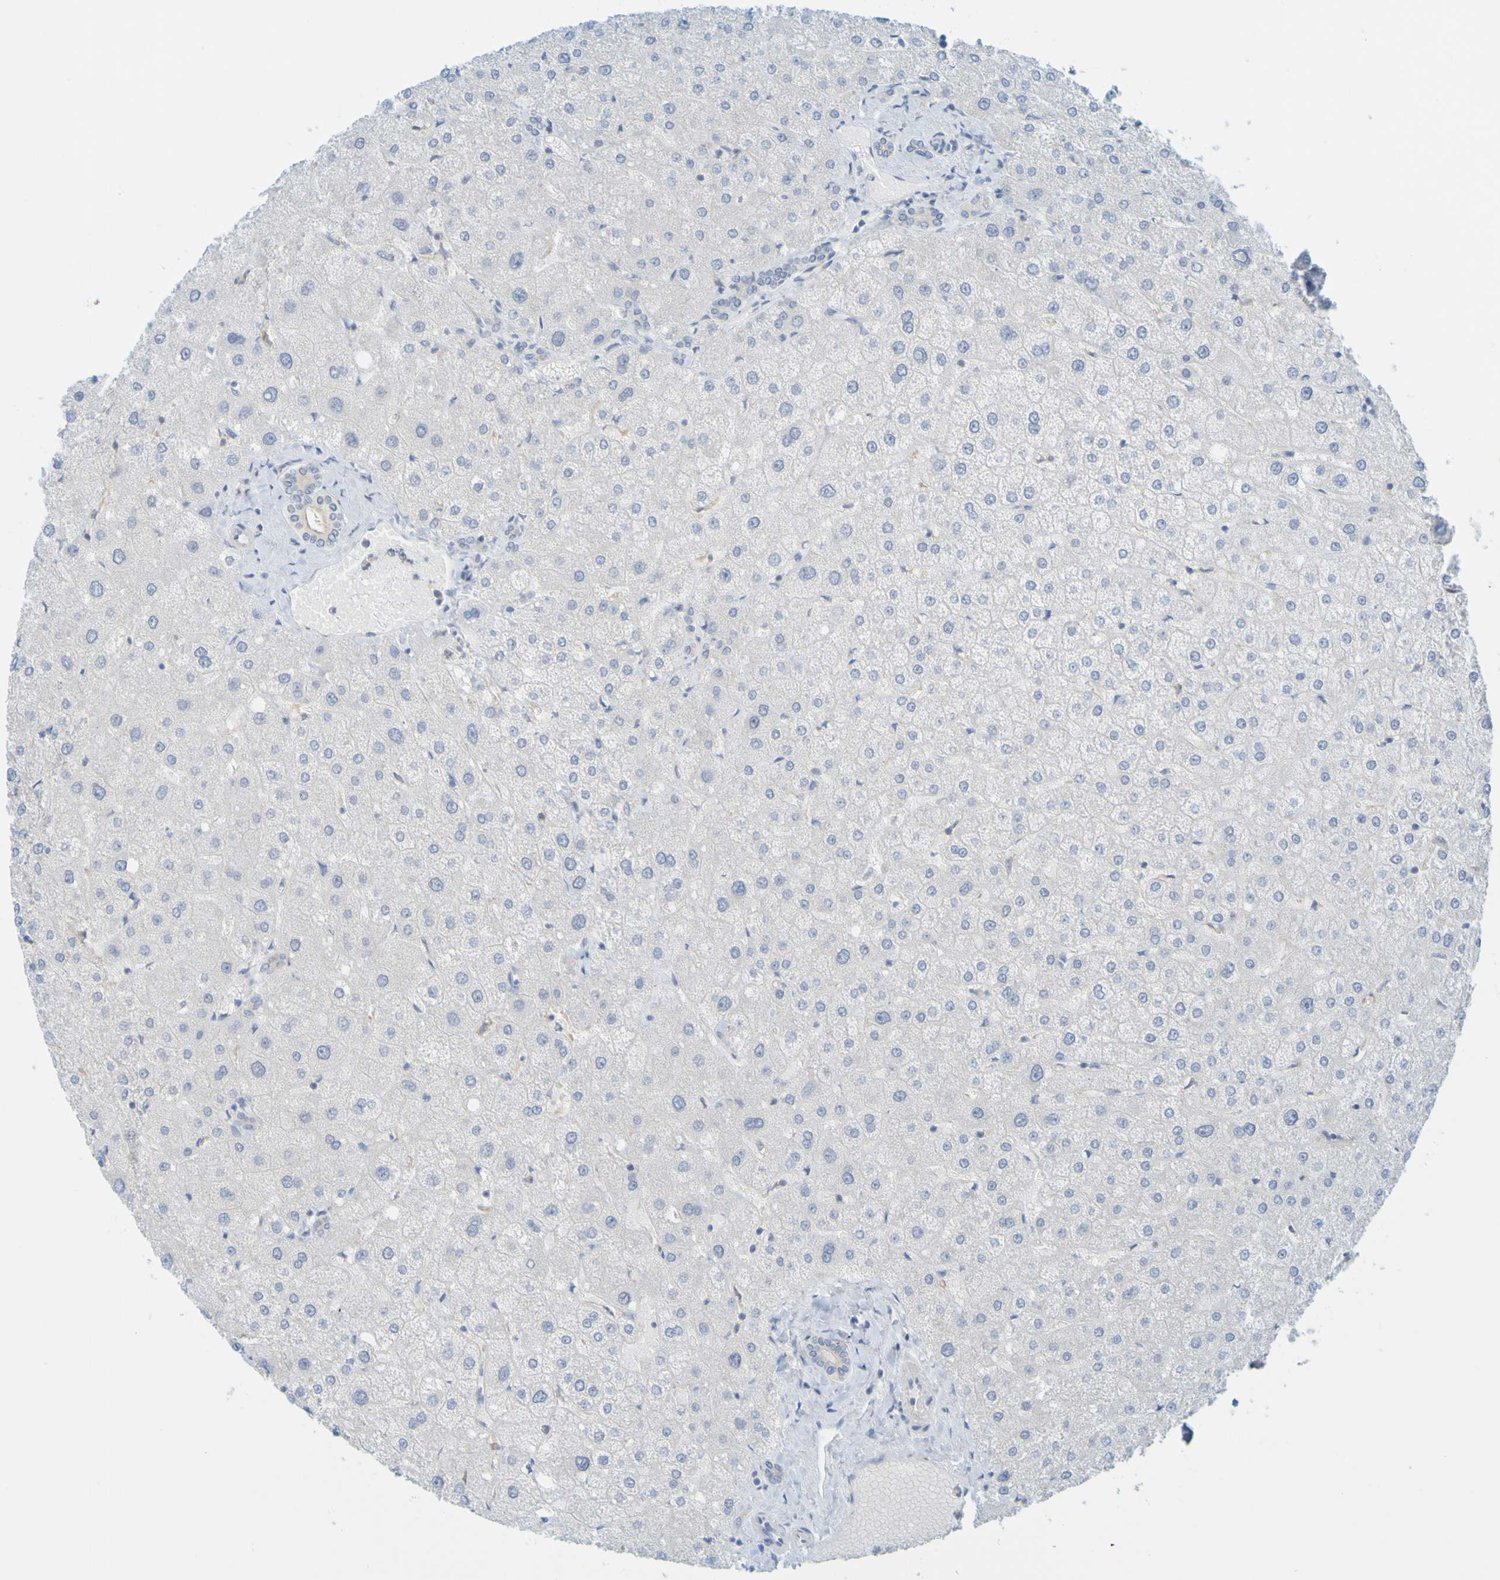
{"staining": {"intensity": "negative", "quantity": "none", "location": "none"}, "tissue": "liver", "cell_type": "Cholangiocytes", "image_type": "normal", "snomed": [{"axis": "morphology", "description": "Normal tissue, NOS"}, {"axis": "topography", "description": "Liver"}], "caption": "Cholangiocytes are negative for protein expression in normal human liver. (DAB (3,3'-diaminobenzidine) IHC, high magnification).", "gene": "APPL1", "patient": {"sex": "male", "age": 73}}